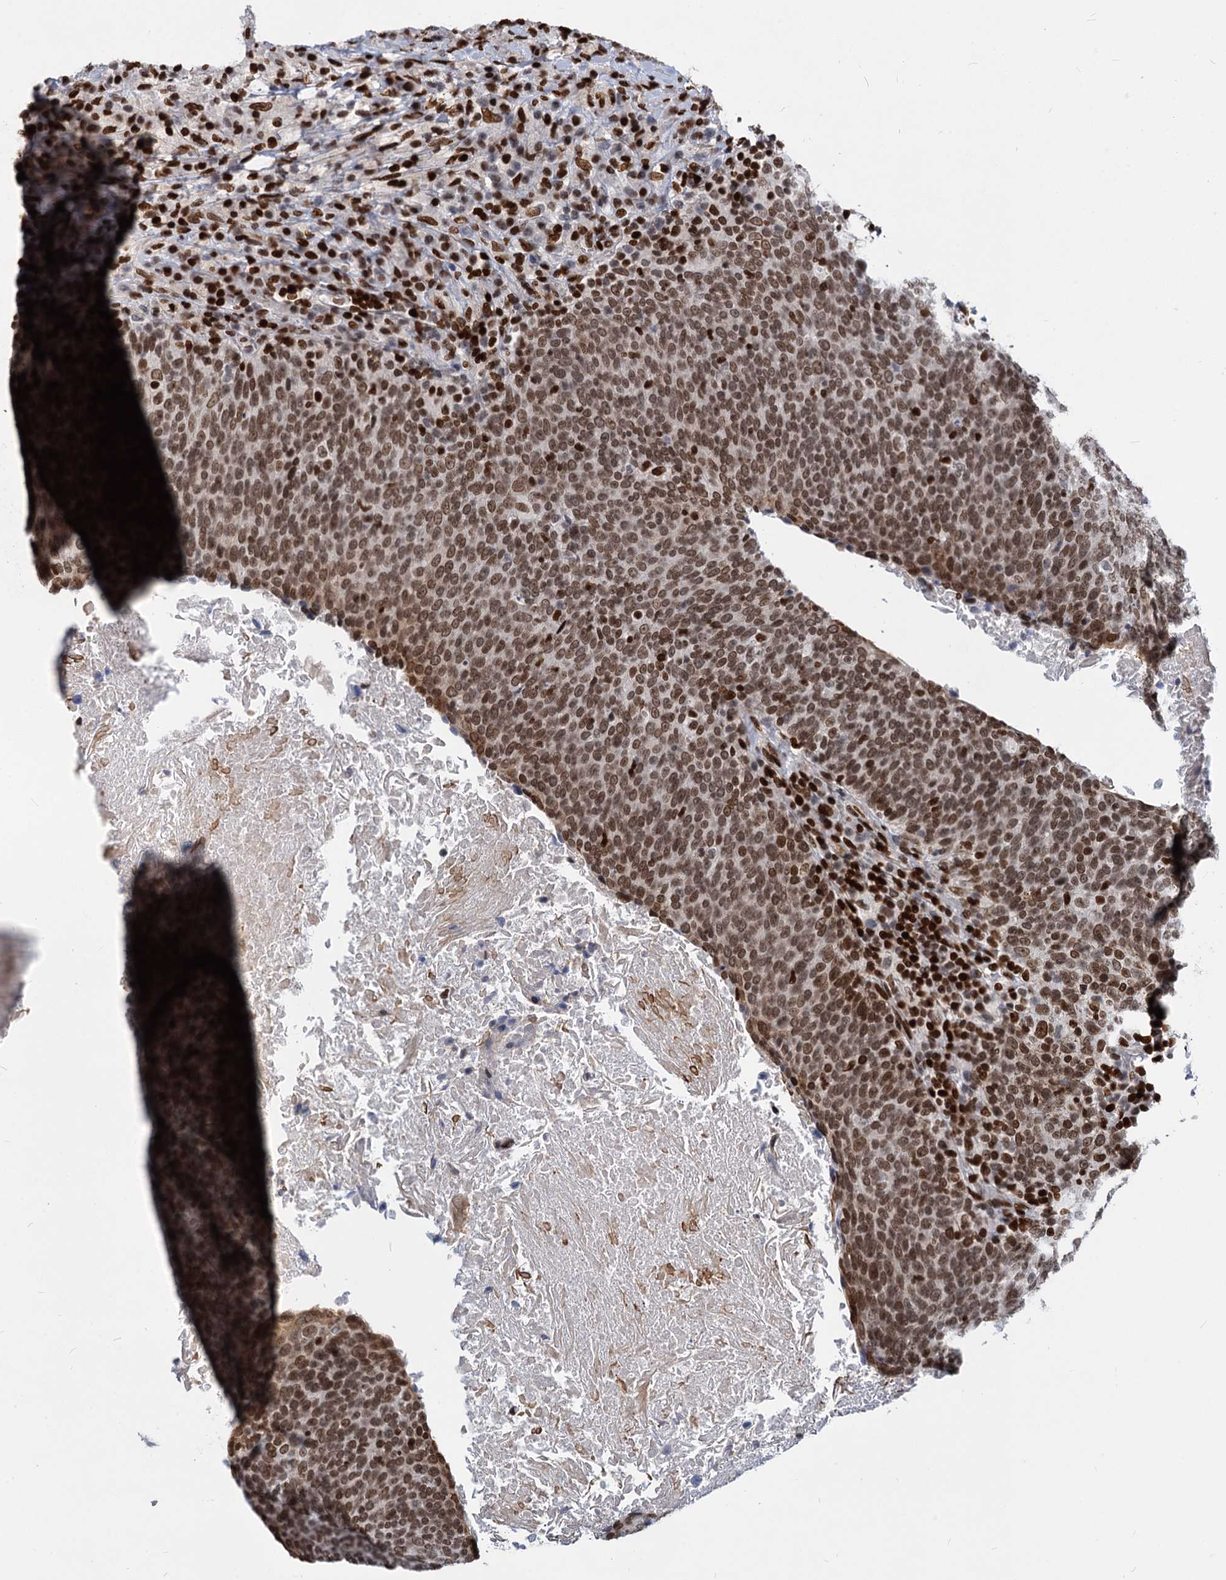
{"staining": {"intensity": "moderate", "quantity": ">75%", "location": "nuclear"}, "tissue": "head and neck cancer", "cell_type": "Tumor cells", "image_type": "cancer", "snomed": [{"axis": "morphology", "description": "Squamous cell carcinoma, NOS"}, {"axis": "morphology", "description": "Squamous cell carcinoma, metastatic, NOS"}, {"axis": "topography", "description": "Lymph node"}, {"axis": "topography", "description": "Head-Neck"}], "caption": "This micrograph demonstrates immunohistochemistry (IHC) staining of human metastatic squamous cell carcinoma (head and neck), with medium moderate nuclear expression in approximately >75% of tumor cells.", "gene": "MECP2", "patient": {"sex": "male", "age": 62}}